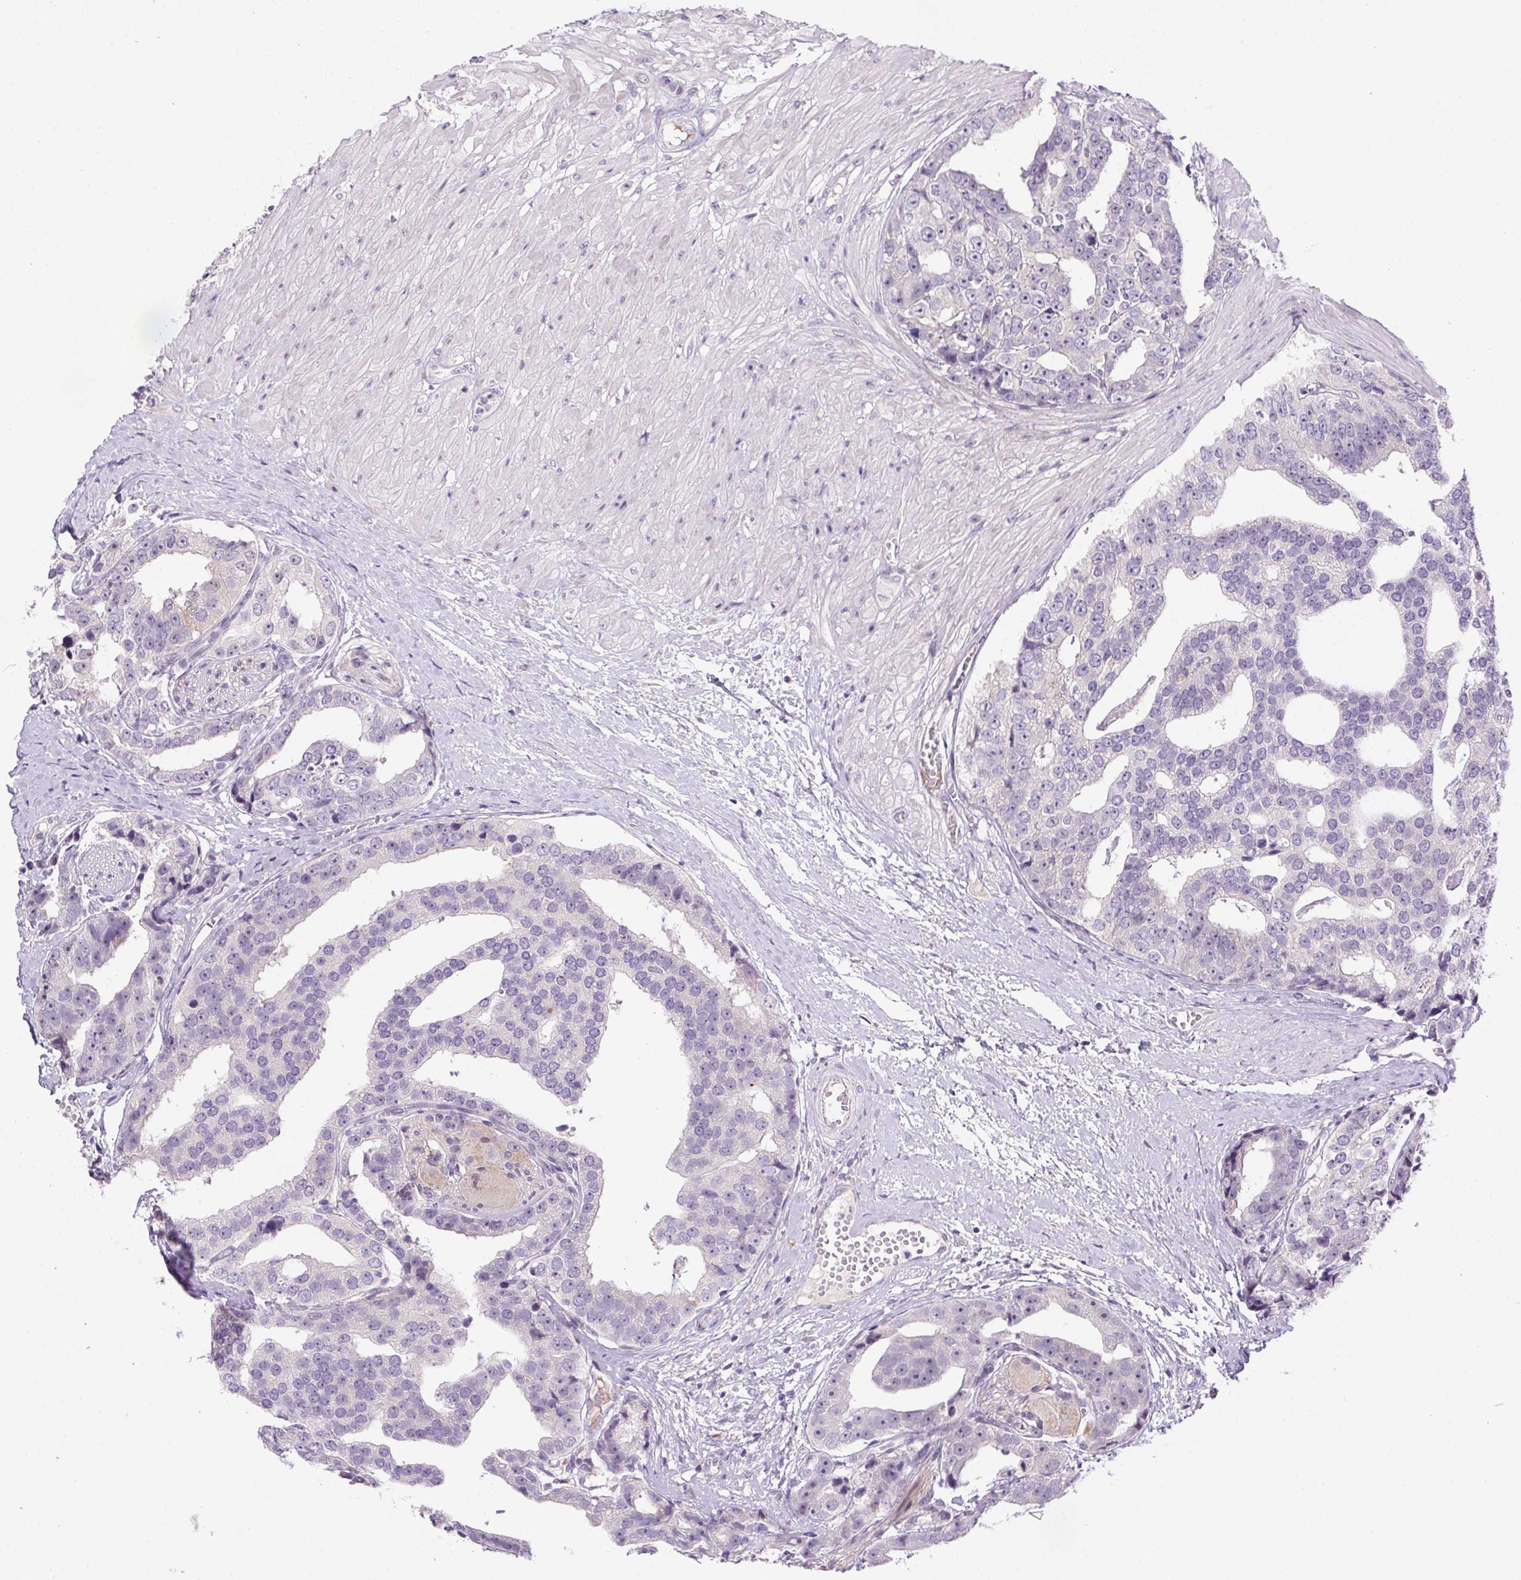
{"staining": {"intensity": "negative", "quantity": "none", "location": "none"}, "tissue": "prostate cancer", "cell_type": "Tumor cells", "image_type": "cancer", "snomed": [{"axis": "morphology", "description": "Adenocarcinoma, High grade"}, {"axis": "topography", "description": "Prostate"}], "caption": "Micrograph shows no protein positivity in tumor cells of prostate cancer (high-grade adenocarcinoma) tissue.", "gene": "LRRTM1", "patient": {"sex": "male", "age": 71}}